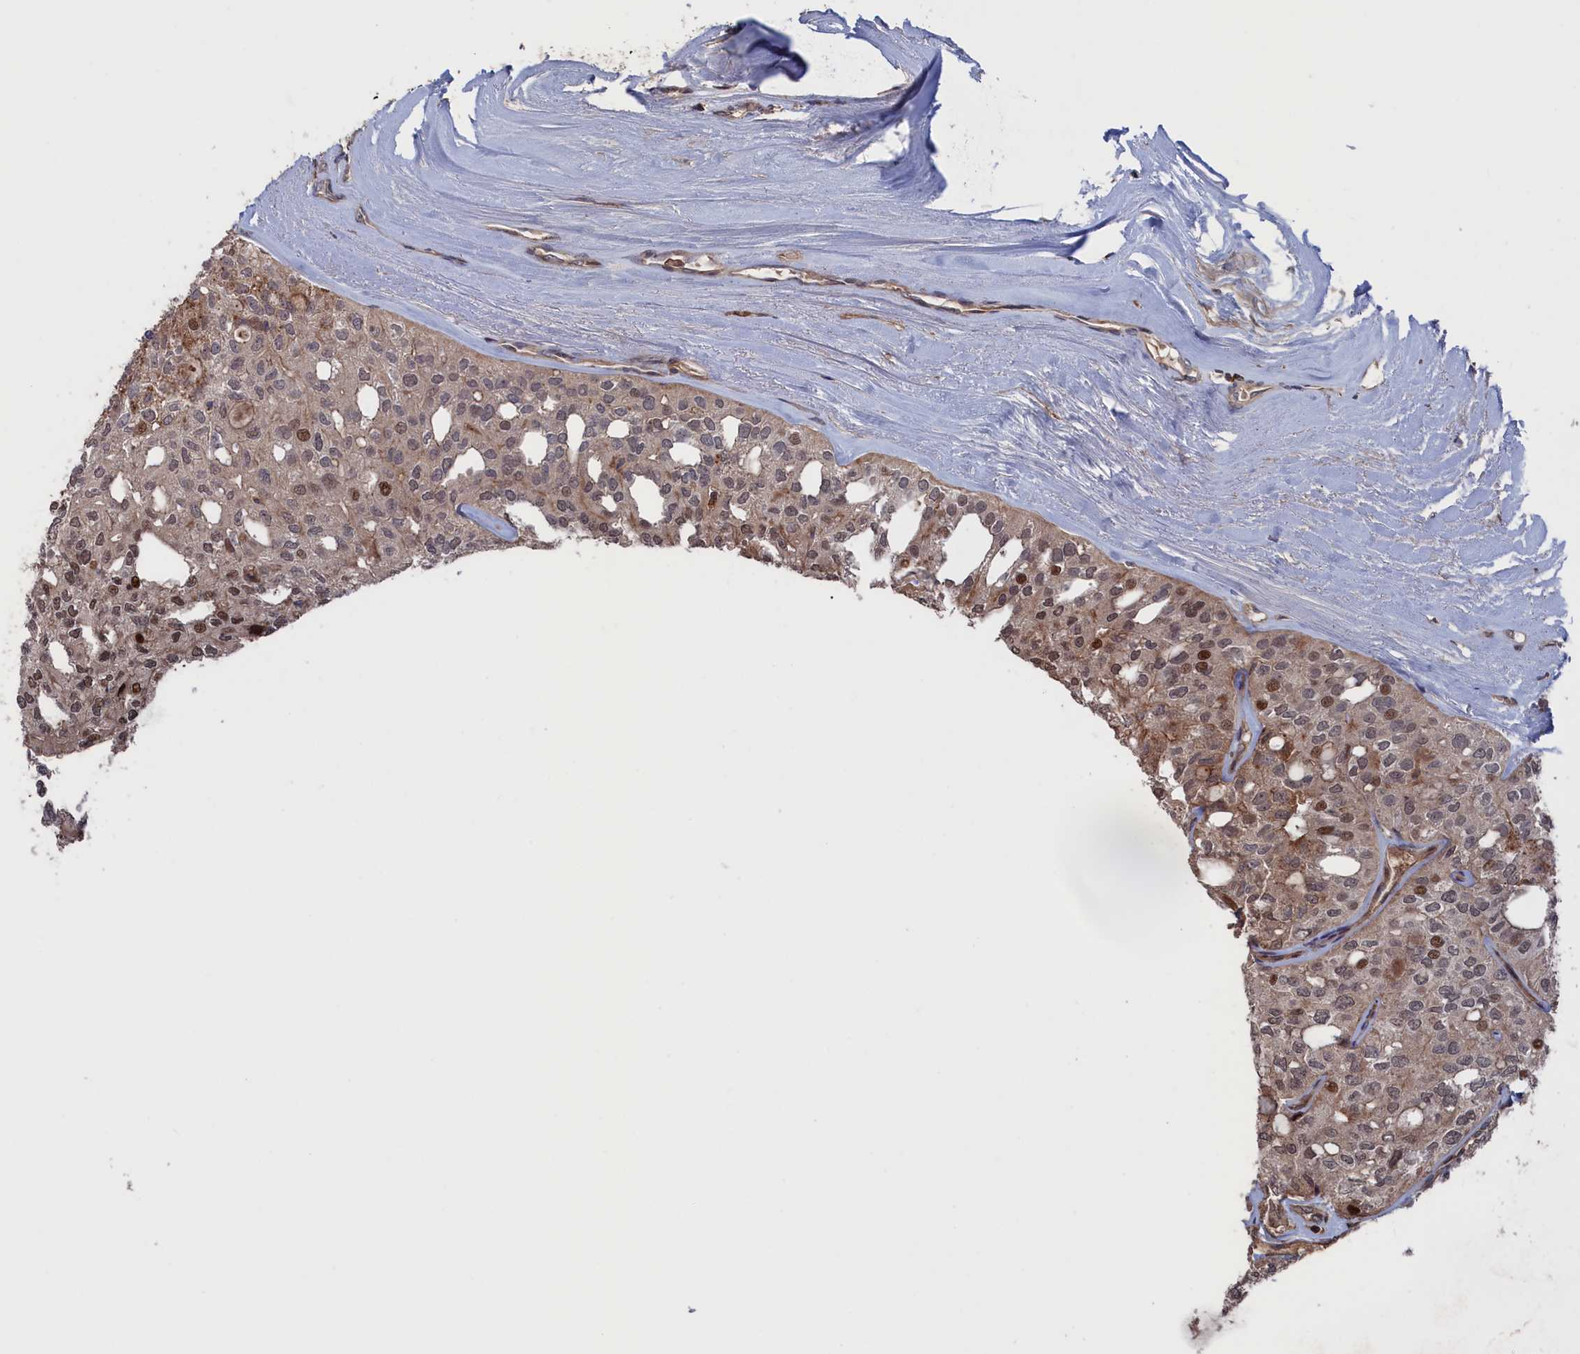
{"staining": {"intensity": "moderate", "quantity": "25%-75%", "location": "nuclear"}, "tissue": "thyroid cancer", "cell_type": "Tumor cells", "image_type": "cancer", "snomed": [{"axis": "morphology", "description": "Follicular adenoma carcinoma, NOS"}, {"axis": "topography", "description": "Thyroid gland"}], "caption": "IHC staining of thyroid follicular adenoma carcinoma, which shows medium levels of moderate nuclear expression in about 25%-75% of tumor cells indicating moderate nuclear protein positivity. The staining was performed using DAB (3,3'-diaminobenzidine) (brown) for protein detection and nuclei were counterstained in hematoxylin (blue).", "gene": "PLA2G15", "patient": {"sex": "male", "age": 75}}